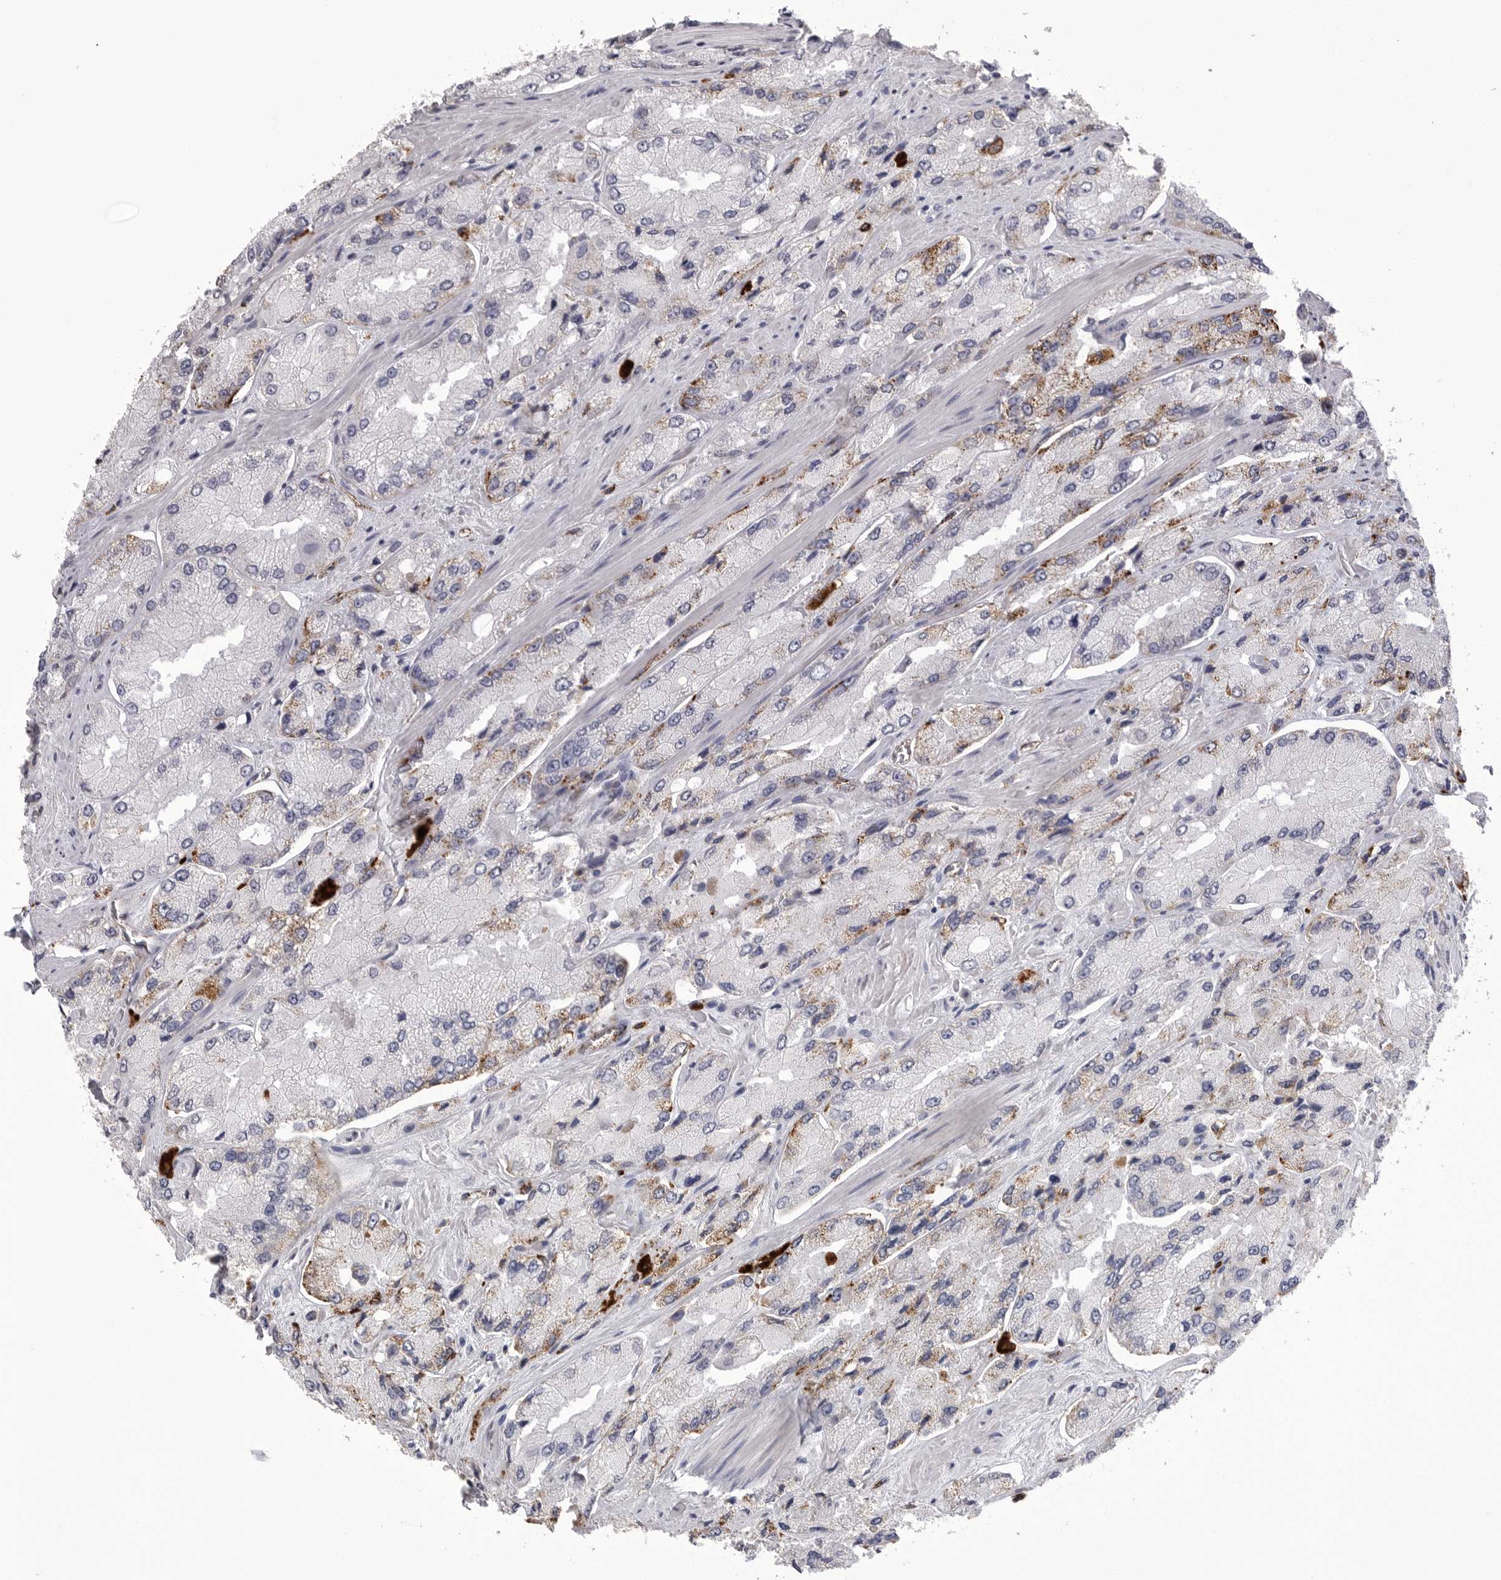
{"staining": {"intensity": "negative", "quantity": "none", "location": "none"}, "tissue": "prostate cancer", "cell_type": "Tumor cells", "image_type": "cancer", "snomed": [{"axis": "morphology", "description": "Adenocarcinoma, High grade"}, {"axis": "topography", "description": "Prostate"}], "caption": "Tumor cells are negative for brown protein staining in adenocarcinoma (high-grade) (prostate).", "gene": "PSPN", "patient": {"sex": "male", "age": 58}}